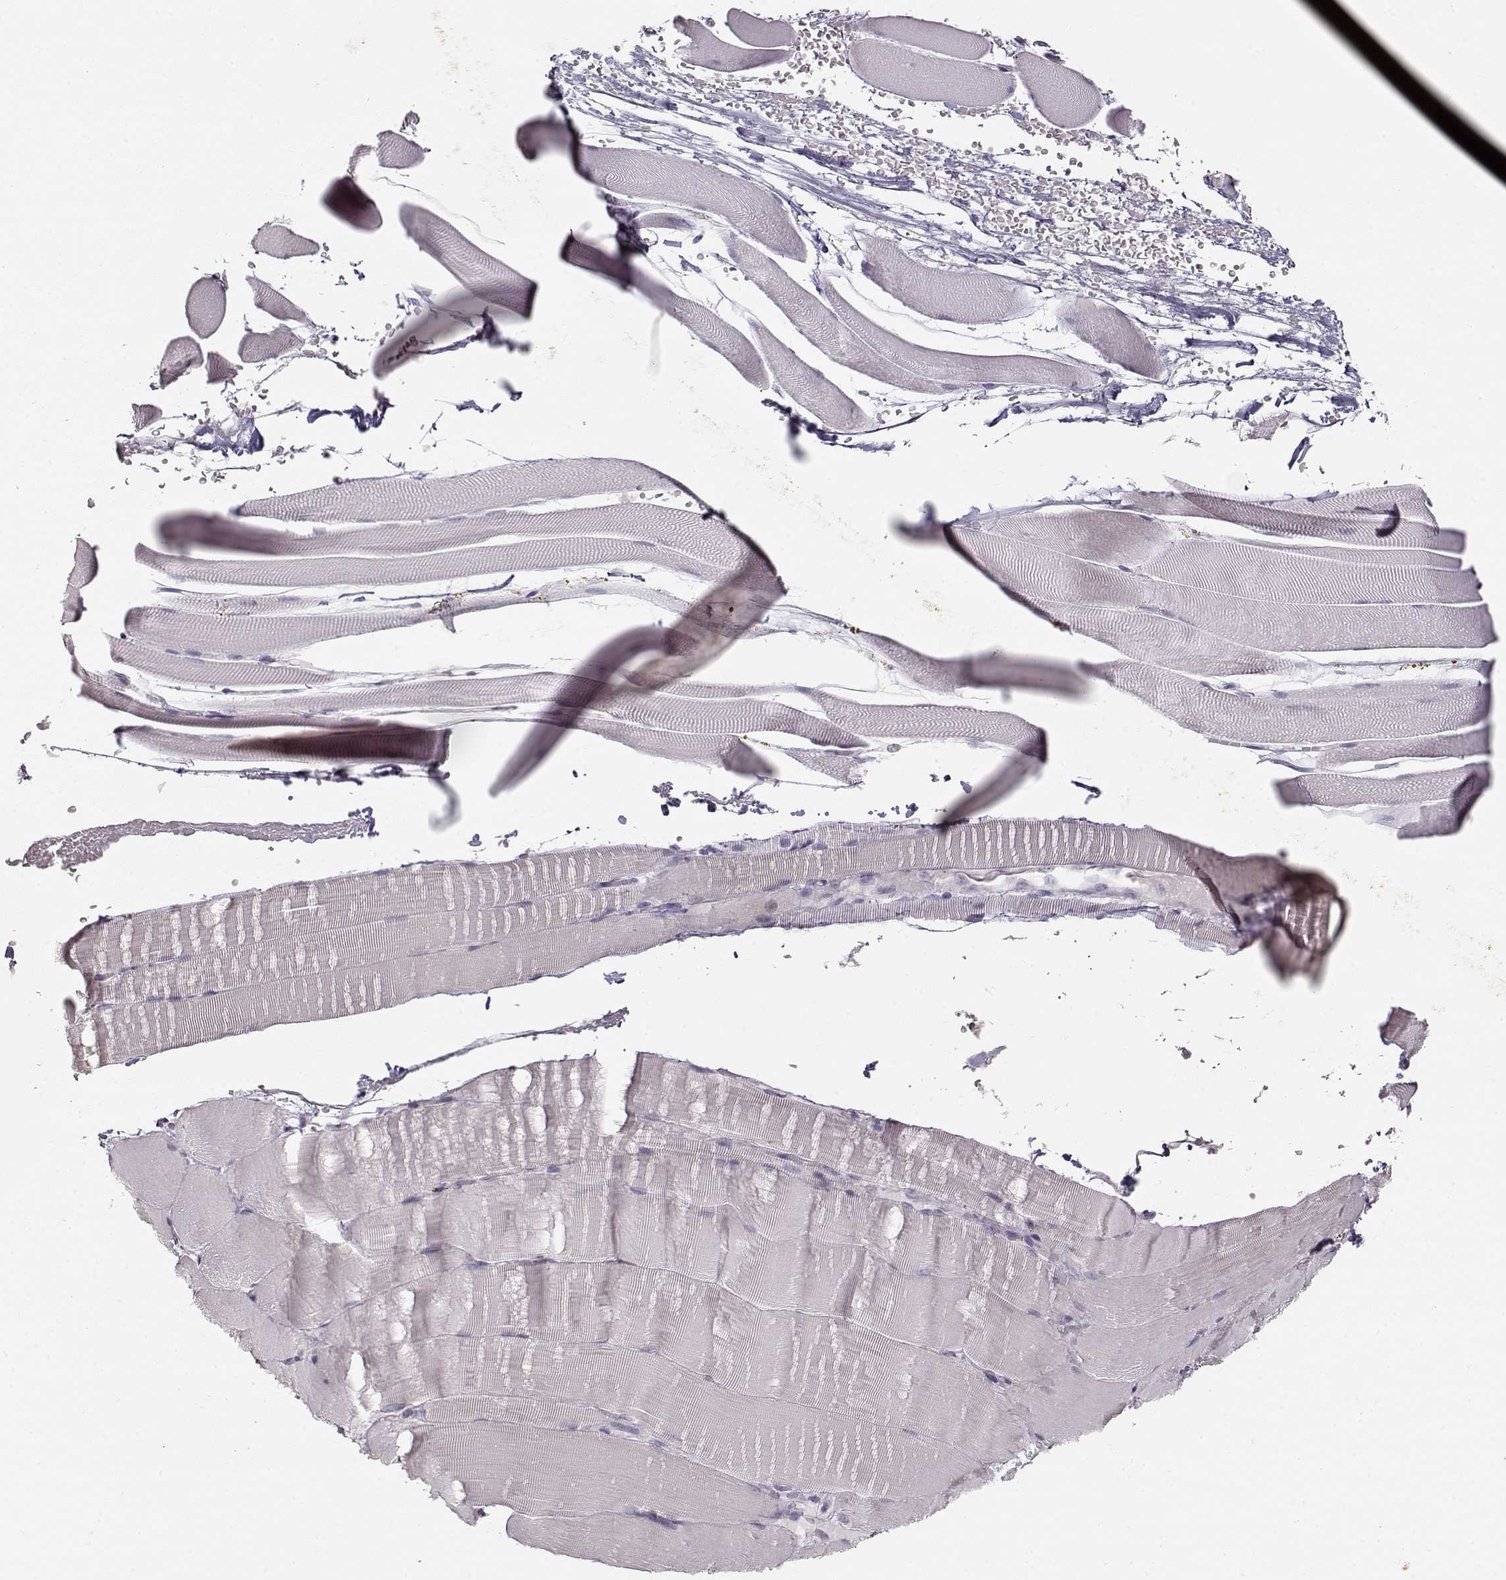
{"staining": {"intensity": "negative", "quantity": "none", "location": "none"}, "tissue": "skeletal muscle", "cell_type": "Myocytes", "image_type": "normal", "snomed": [{"axis": "morphology", "description": "Normal tissue, NOS"}, {"axis": "topography", "description": "Skeletal muscle"}], "caption": "IHC photomicrograph of benign skeletal muscle: skeletal muscle stained with DAB shows no significant protein expression in myocytes.", "gene": "S100B", "patient": {"sex": "female", "age": 37}}